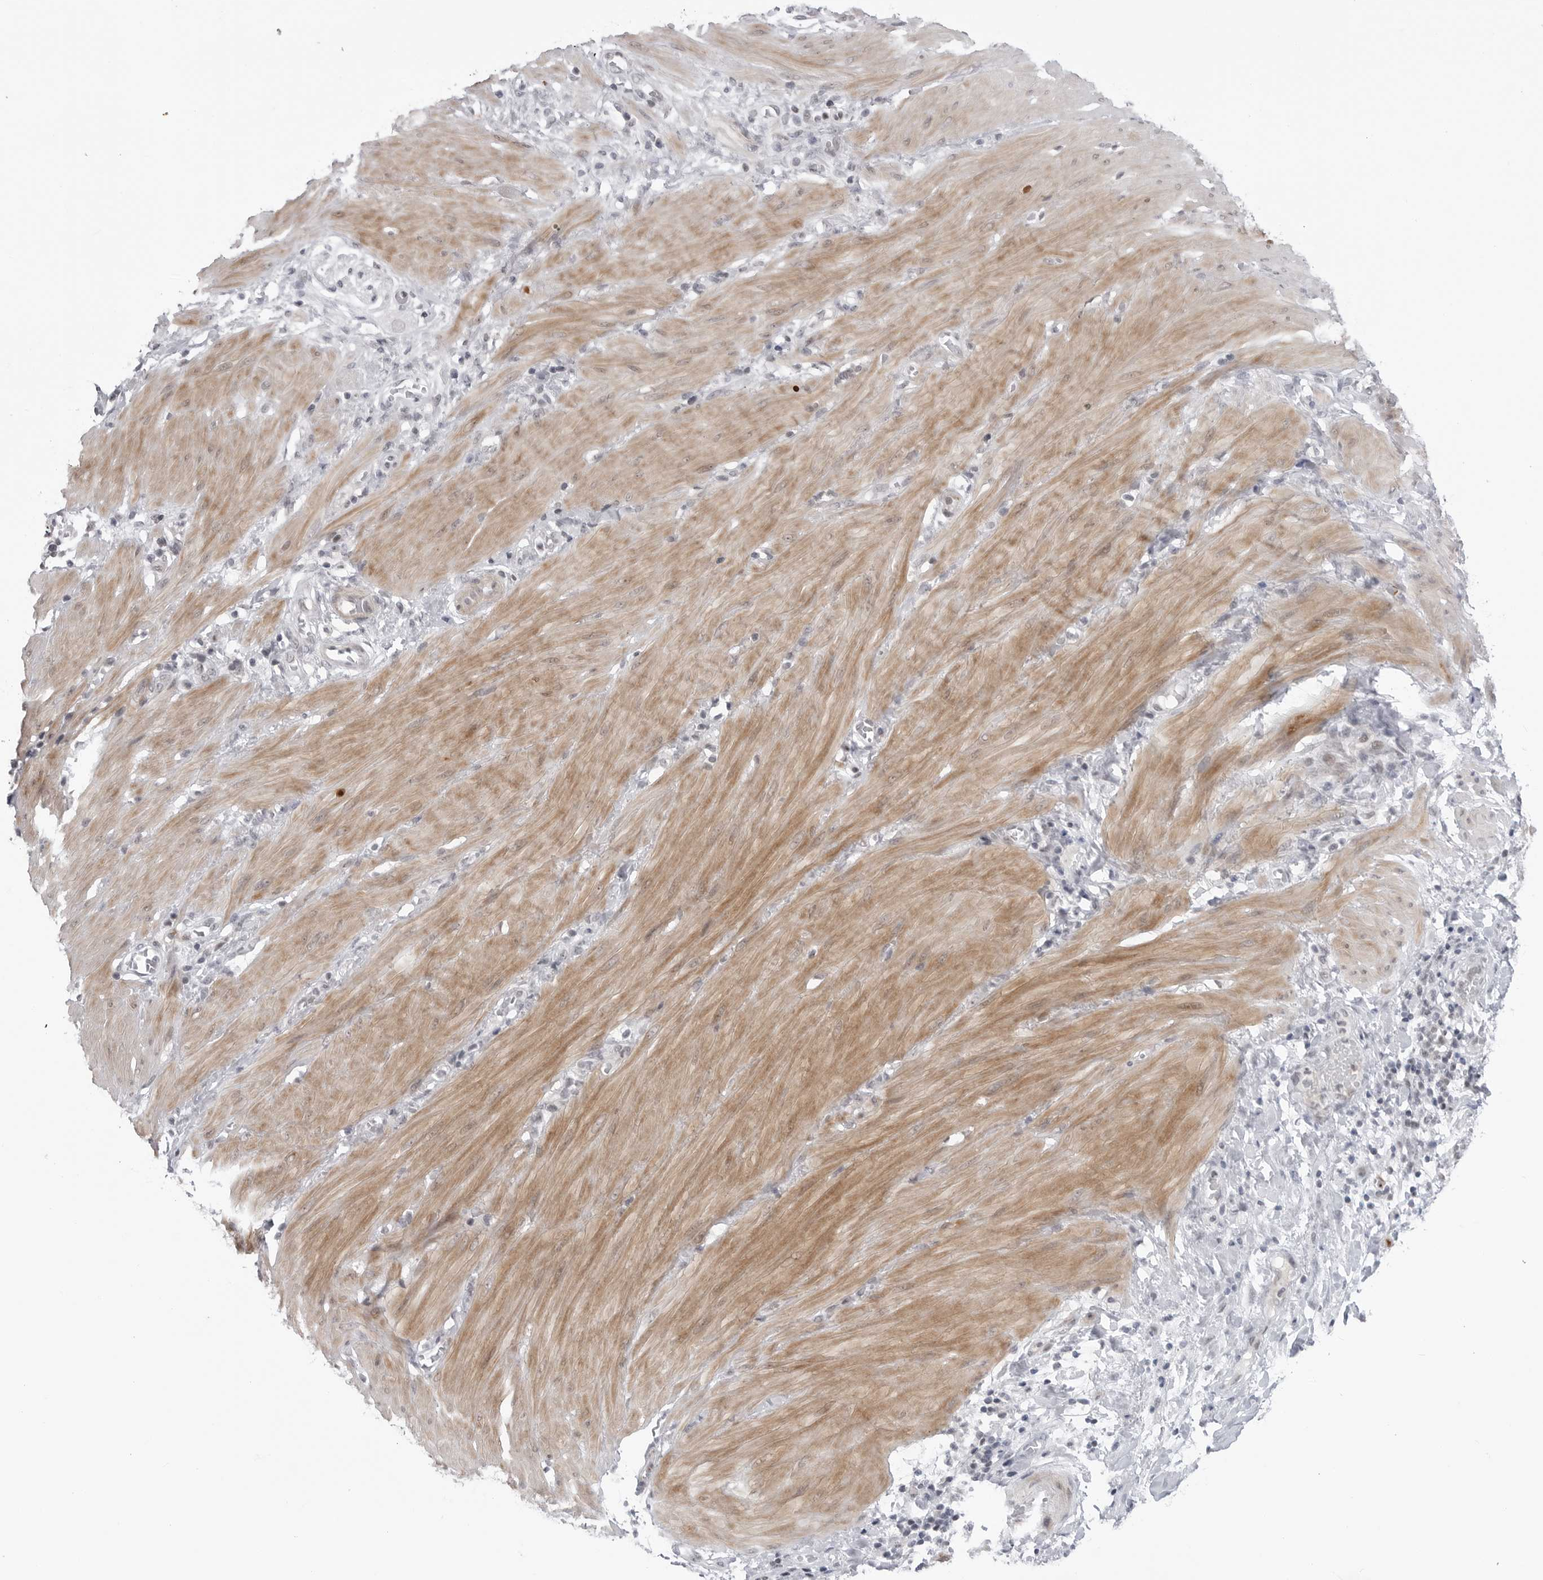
{"staining": {"intensity": "negative", "quantity": "none", "location": "none"}, "tissue": "stomach cancer", "cell_type": "Tumor cells", "image_type": "cancer", "snomed": [{"axis": "morphology", "description": "Adenocarcinoma, NOS"}, {"axis": "topography", "description": "Stomach"}, {"axis": "topography", "description": "Stomach, lower"}], "caption": "There is no significant positivity in tumor cells of stomach cancer. (Stains: DAB (3,3'-diaminobenzidine) IHC with hematoxylin counter stain, Microscopy: brightfield microscopy at high magnification).", "gene": "TRIM66", "patient": {"sex": "female", "age": 48}}